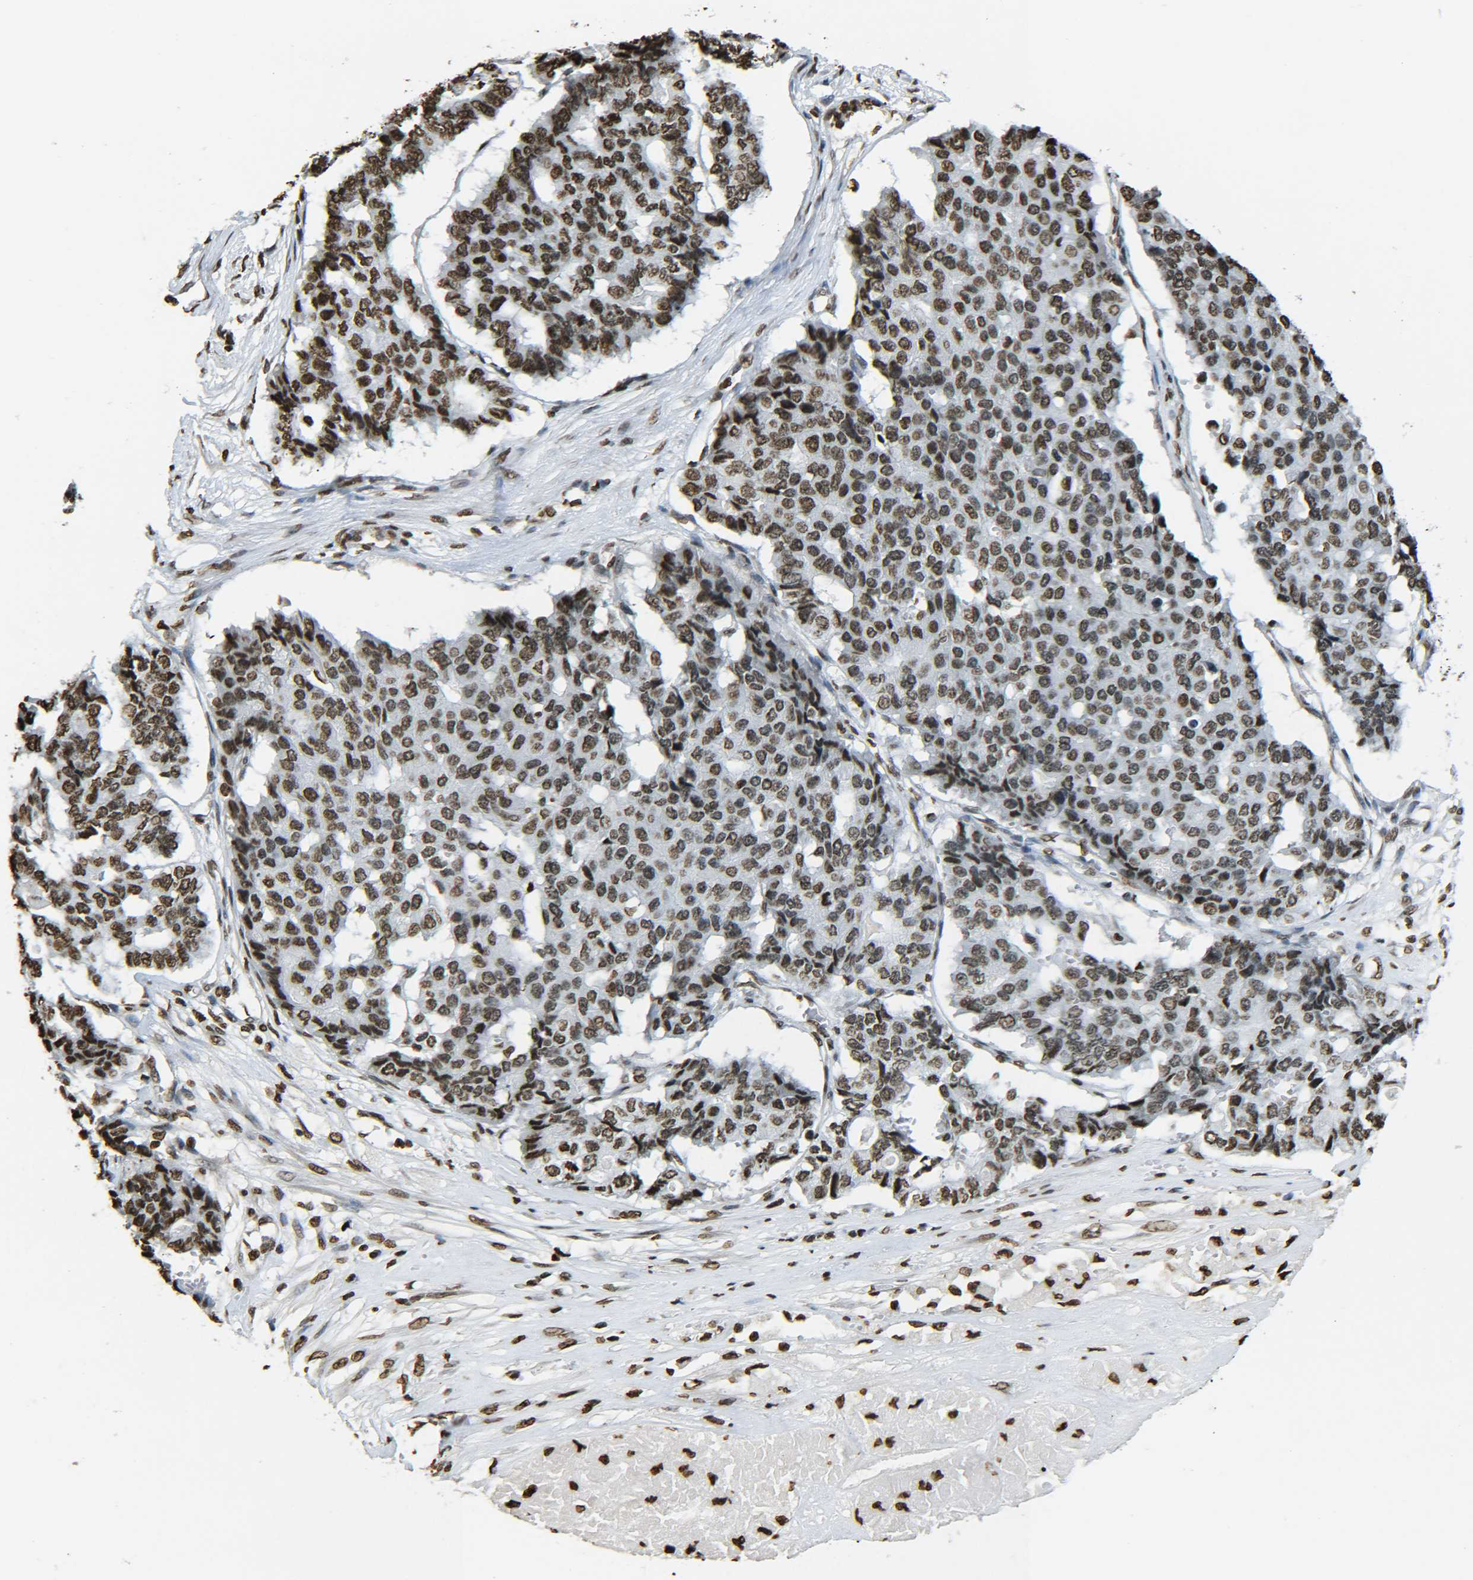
{"staining": {"intensity": "moderate", "quantity": ">75%", "location": "nuclear"}, "tissue": "pancreatic cancer", "cell_type": "Tumor cells", "image_type": "cancer", "snomed": [{"axis": "morphology", "description": "Adenocarcinoma, NOS"}, {"axis": "topography", "description": "Pancreas"}], "caption": "Immunohistochemistry (IHC) image of neoplastic tissue: pancreatic cancer stained using immunohistochemistry (IHC) exhibits medium levels of moderate protein expression localized specifically in the nuclear of tumor cells, appearing as a nuclear brown color.", "gene": "H4C16", "patient": {"sex": "male", "age": 50}}